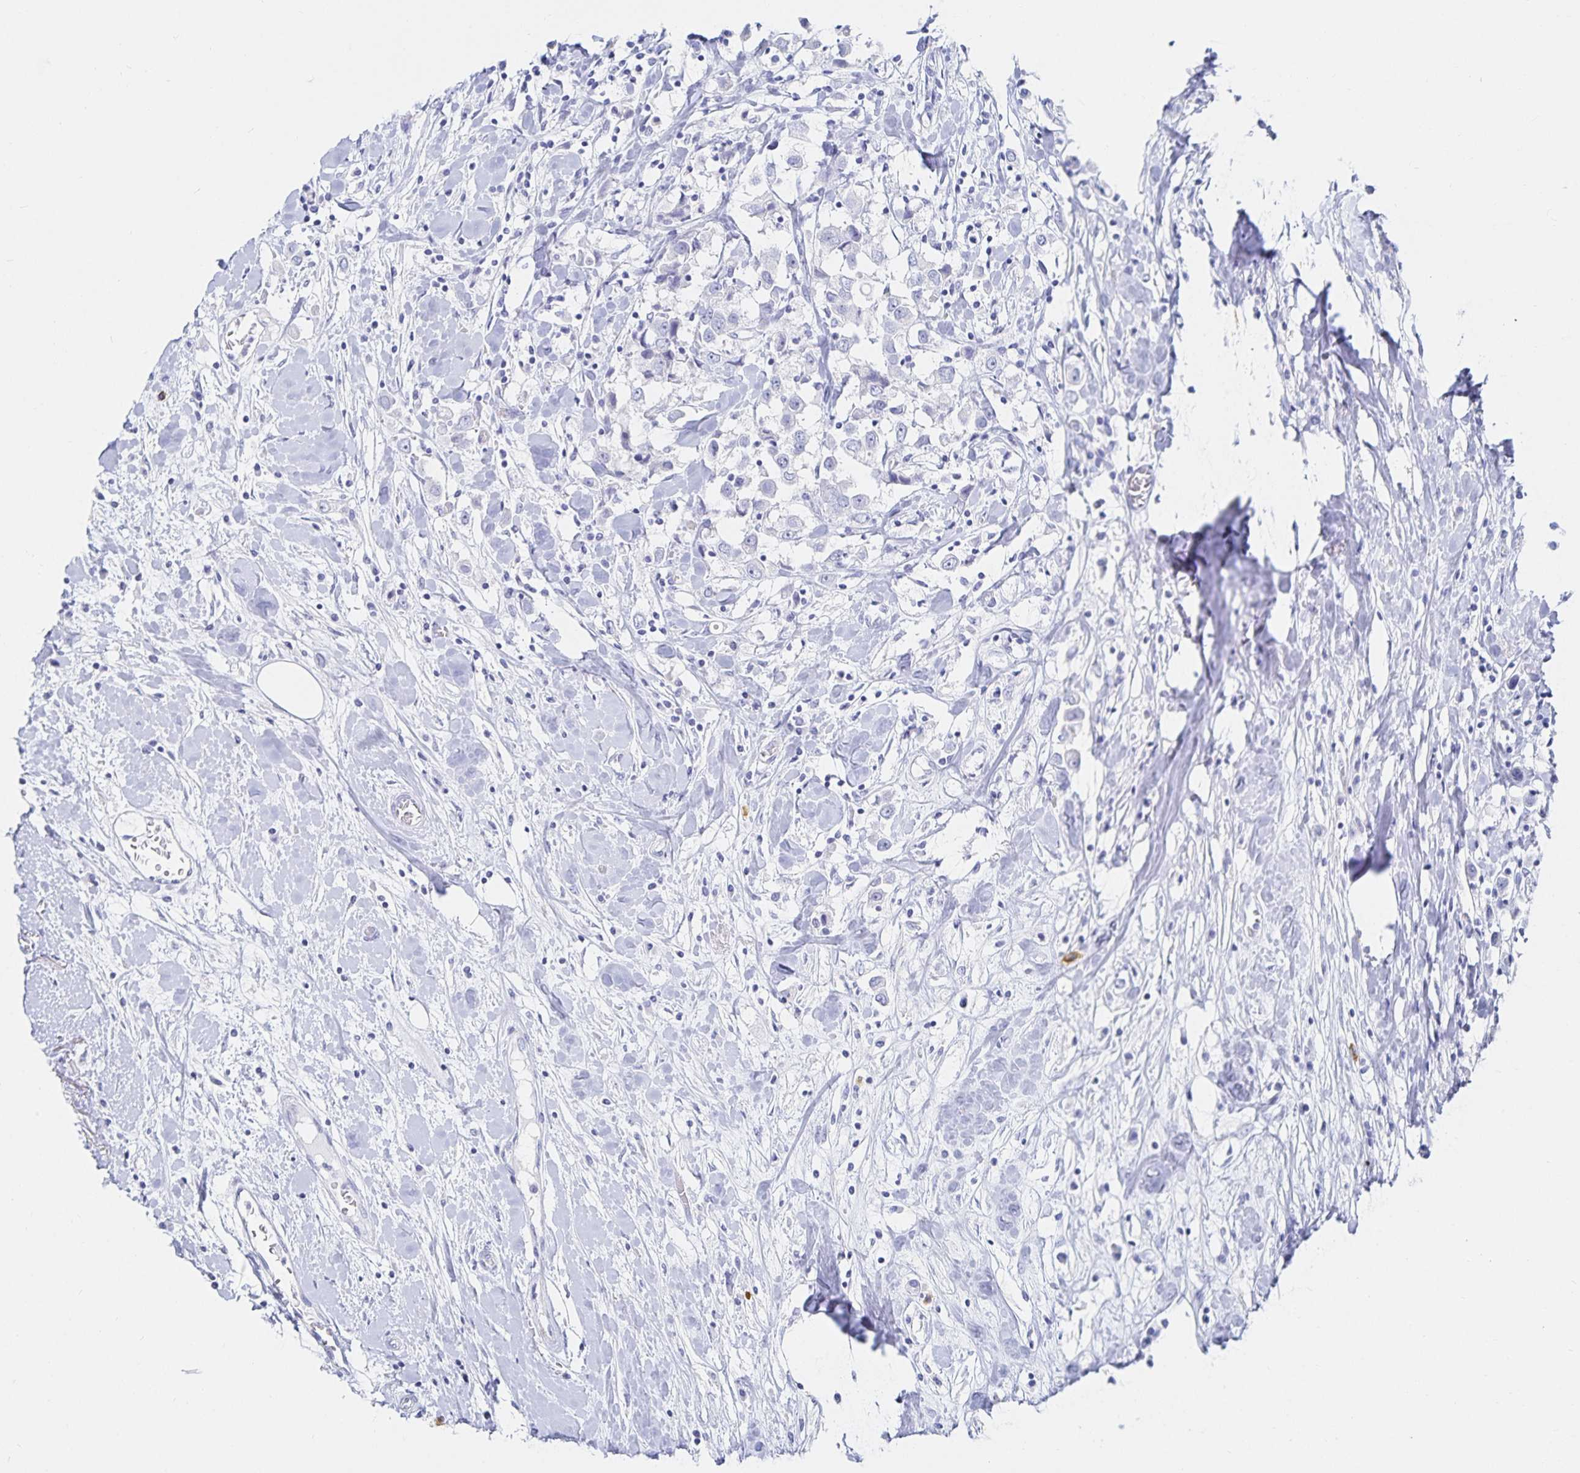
{"staining": {"intensity": "negative", "quantity": "none", "location": "none"}, "tissue": "breast cancer", "cell_type": "Tumor cells", "image_type": "cancer", "snomed": [{"axis": "morphology", "description": "Duct carcinoma"}, {"axis": "topography", "description": "Breast"}], "caption": "Immunohistochemistry (IHC) photomicrograph of neoplastic tissue: invasive ductal carcinoma (breast) stained with DAB demonstrates no significant protein positivity in tumor cells.", "gene": "TNIP1", "patient": {"sex": "female", "age": 61}}